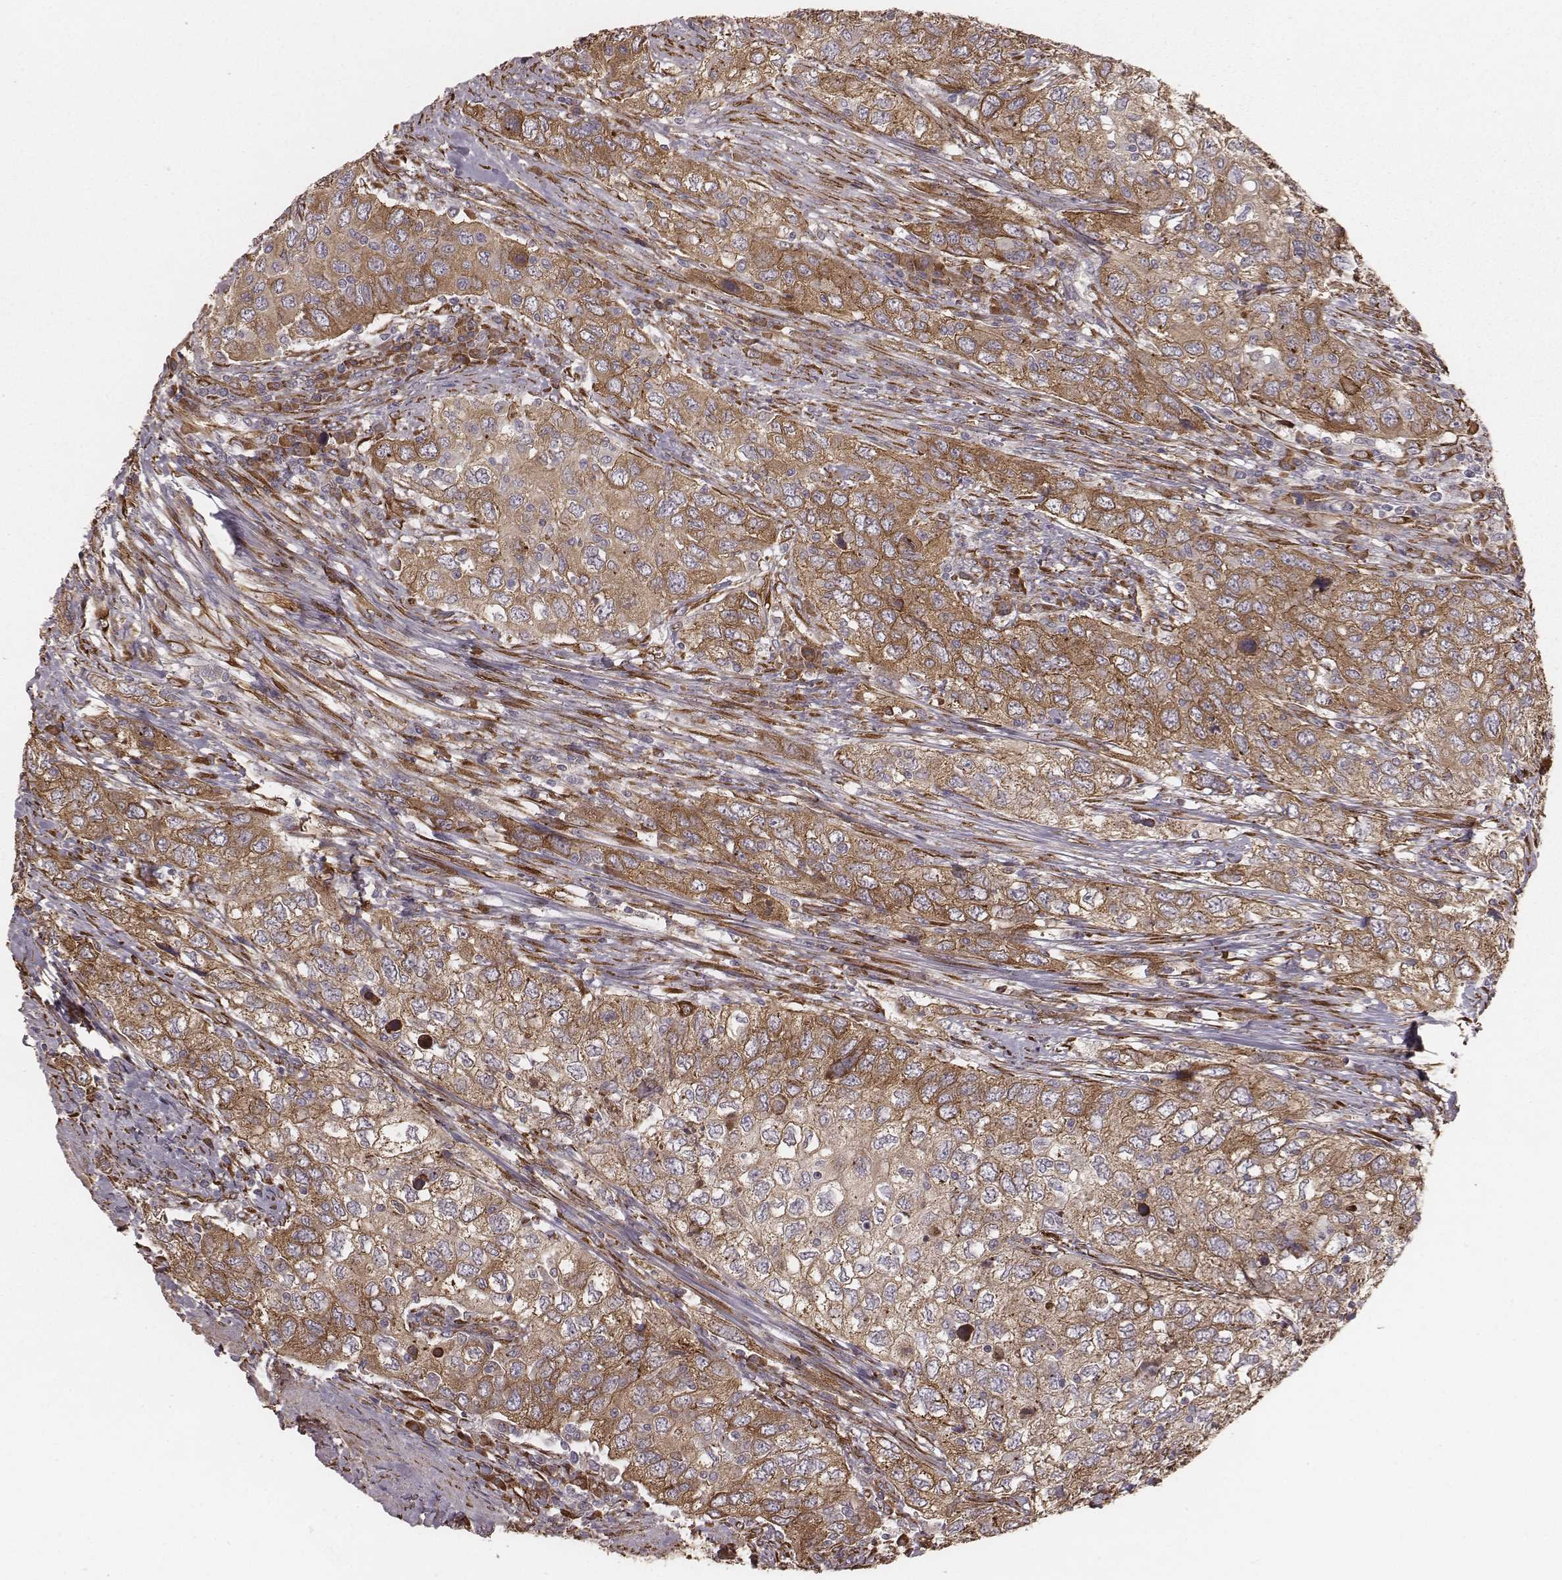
{"staining": {"intensity": "moderate", "quantity": ">75%", "location": "cytoplasmic/membranous"}, "tissue": "urothelial cancer", "cell_type": "Tumor cells", "image_type": "cancer", "snomed": [{"axis": "morphology", "description": "Urothelial carcinoma, High grade"}, {"axis": "topography", "description": "Urinary bladder"}], "caption": "DAB (3,3'-diaminobenzidine) immunohistochemical staining of high-grade urothelial carcinoma displays moderate cytoplasmic/membranous protein staining in approximately >75% of tumor cells. Using DAB (3,3'-diaminobenzidine) (brown) and hematoxylin (blue) stains, captured at high magnification using brightfield microscopy.", "gene": "PALMD", "patient": {"sex": "male", "age": 76}}